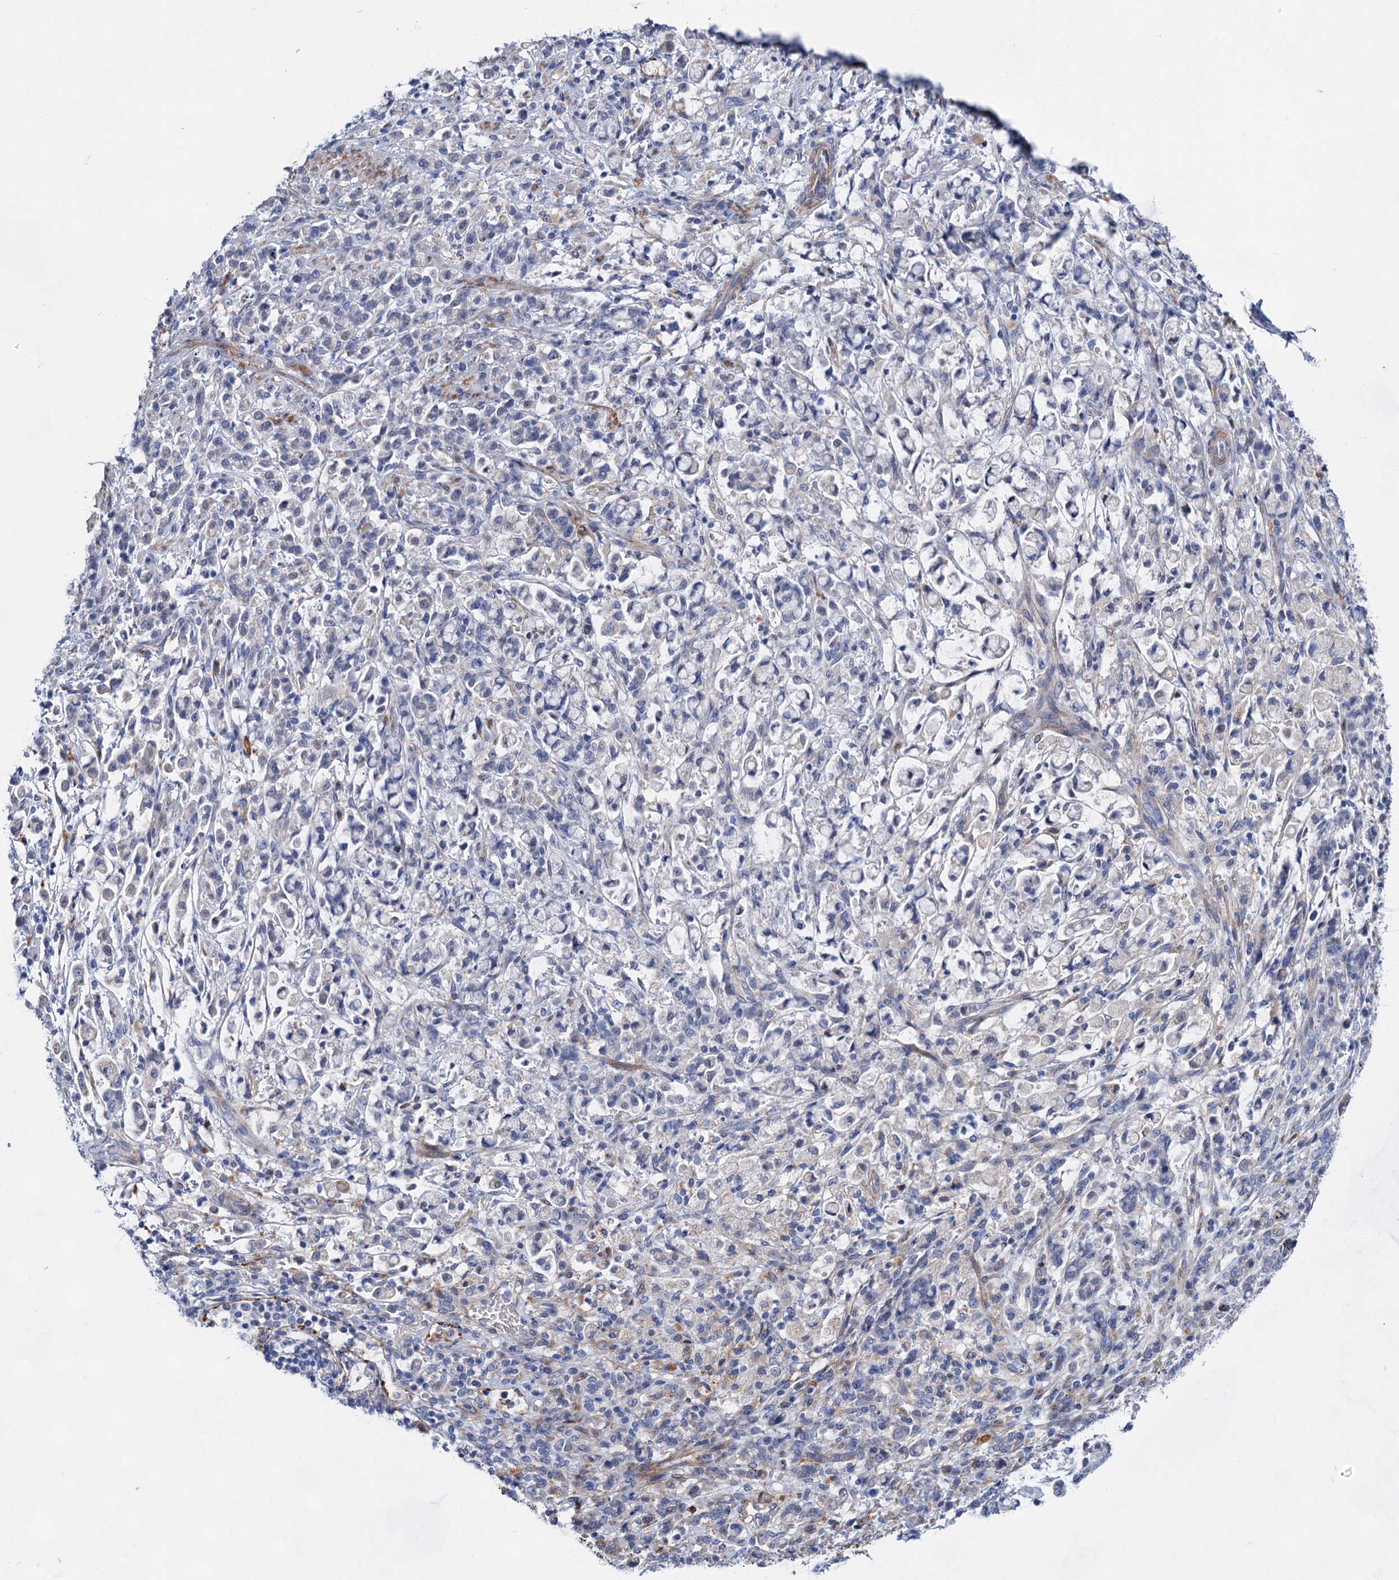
{"staining": {"intensity": "negative", "quantity": "none", "location": "none"}, "tissue": "stomach cancer", "cell_type": "Tumor cells", "image_type": "cancer", "snomed": [{"axis": "morphology", "description": "Adenocarcinoma, NOS"}, {"axis": "topography", "description": "Stomach"}], "caption": "This is an immunohistochemistry (IHC) micrograph of human stomach cancer. There is no expression in tumor cells.", "gene": "GPR155", "patient": {"sex": "female", "age": 60}}